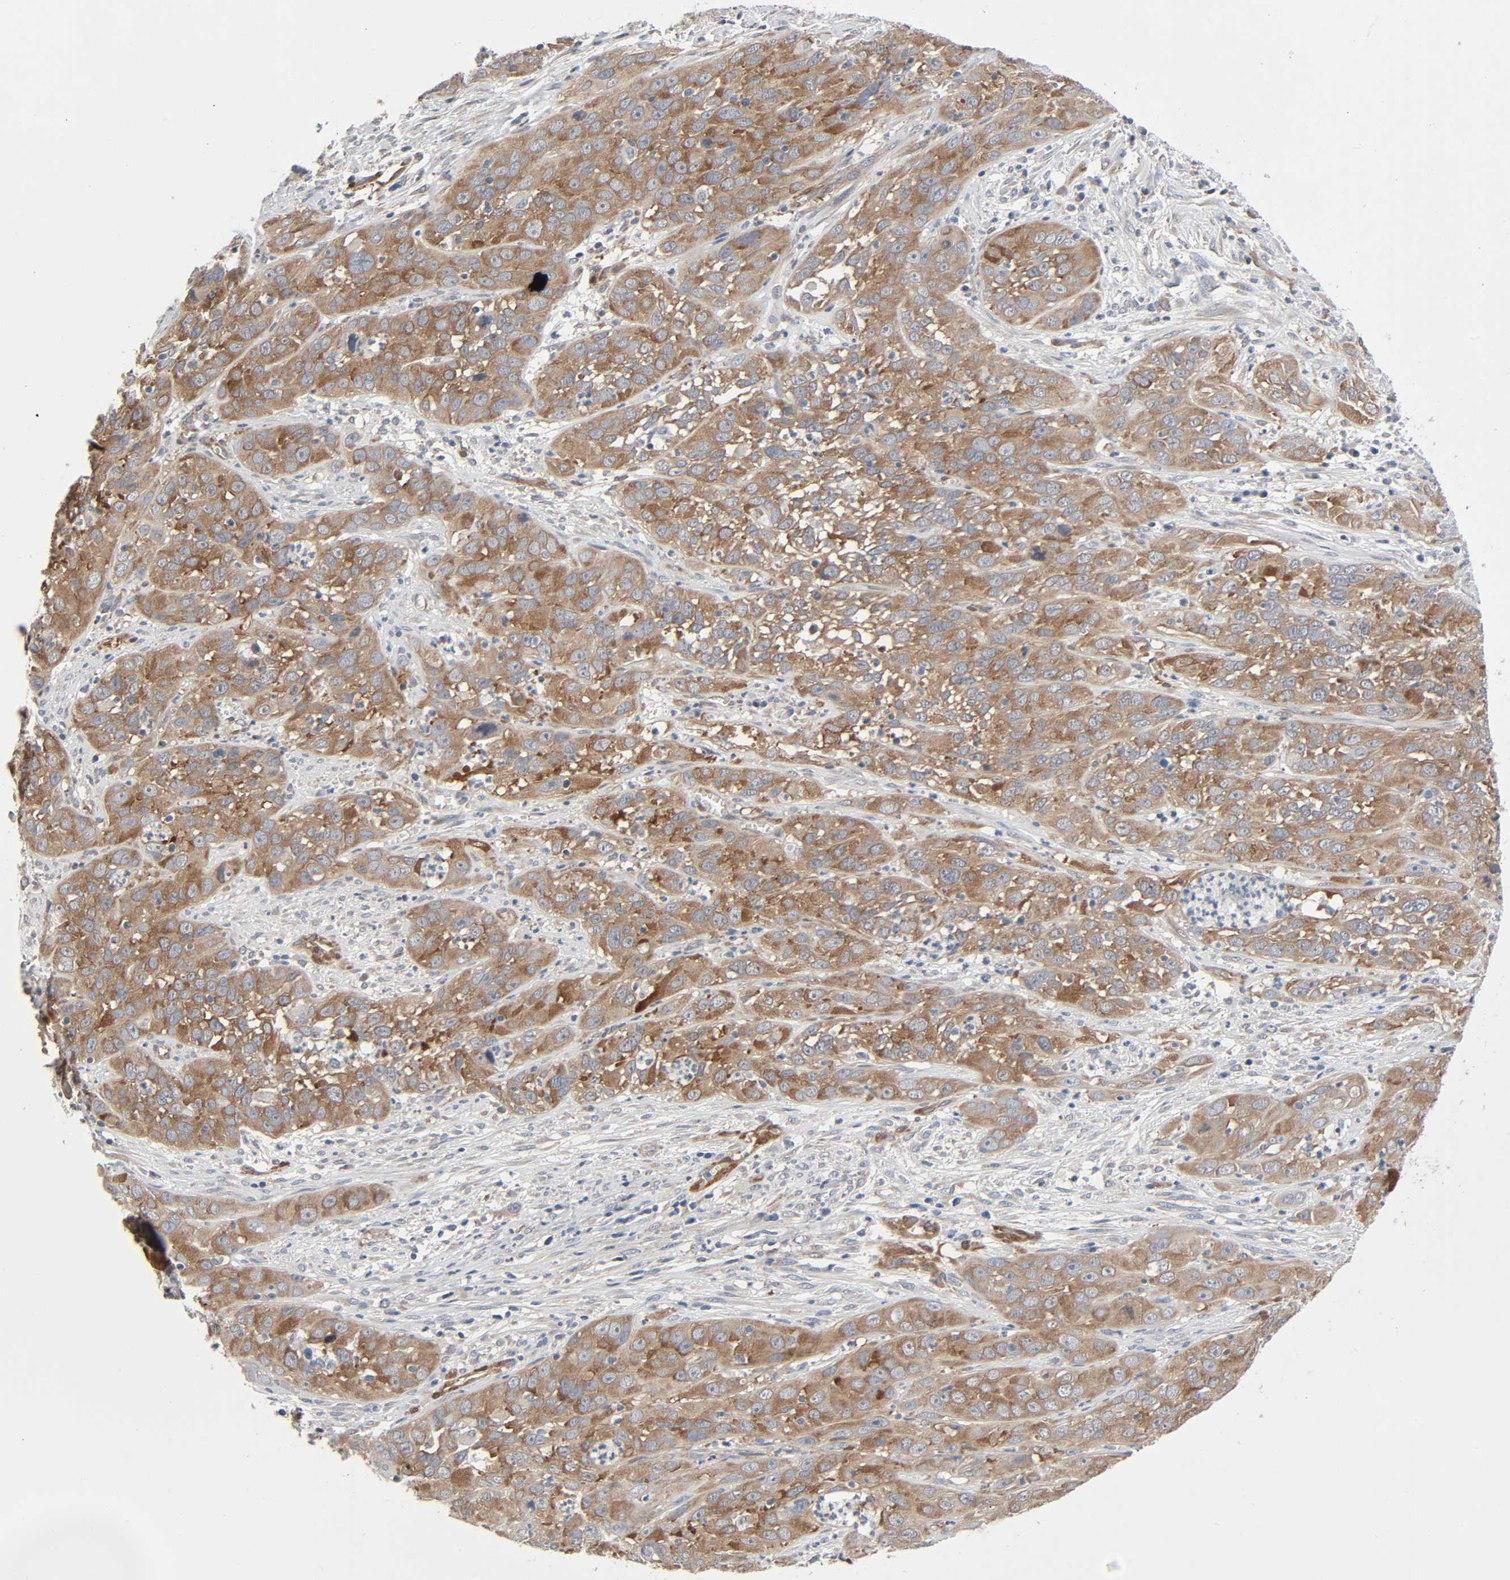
{"staining": {"intensity": "moderate", "quantity": "25%-75%", "location": "cytoplasmic/membranous"}, "tissue": "cervical cancer", "cell_type": "Tumor cells", "image_type": "cancer", "snomed": [{"axis": "morphology", "description": "Squamous cell carcinoma, NOS"}, {"axis": "topography", "description": "Cervix"}], "caption": "Protein expression analysis of cervical cancer reveals moderate cytoplasmic/membranous expression in about 25%-75% of tumor cells. (Stains: DAB (3,3'-diaminobenzidine) in brown, nuclei in blue, Microscopy: brightfield microscopy at high magnification).", "gene": "PTK2", "patient": {"sex": "female", "age": 32}}